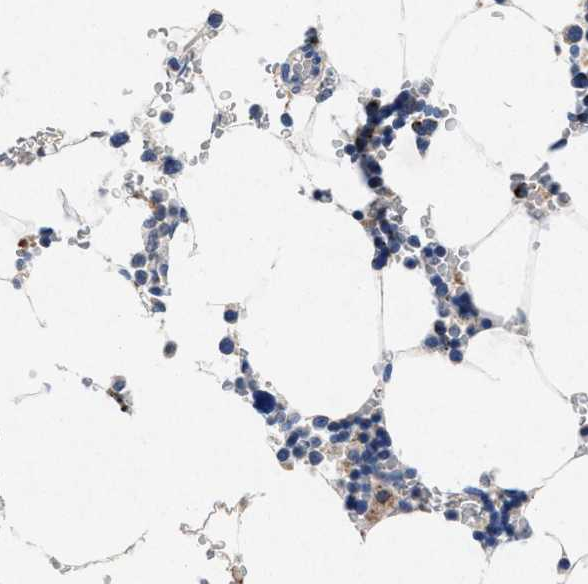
{"staining": {"intensity": "negative", "quantity": "none", "location": "none"}, "tissue": "bone marrow", "cell_type": "Hematopoietic cells", "image_type": "normal", "snomed": [{"axis": "morphology", "description": "Normal tissue, NOS"}, {"axis": "topography", "description": "Bone marrow"}], "caption": "Bone marrow stained for a protein using IHC displays no positivity hematopoietic cells.", "gene": "MAP6", "patient": {"sex": "male", "age": 70}}